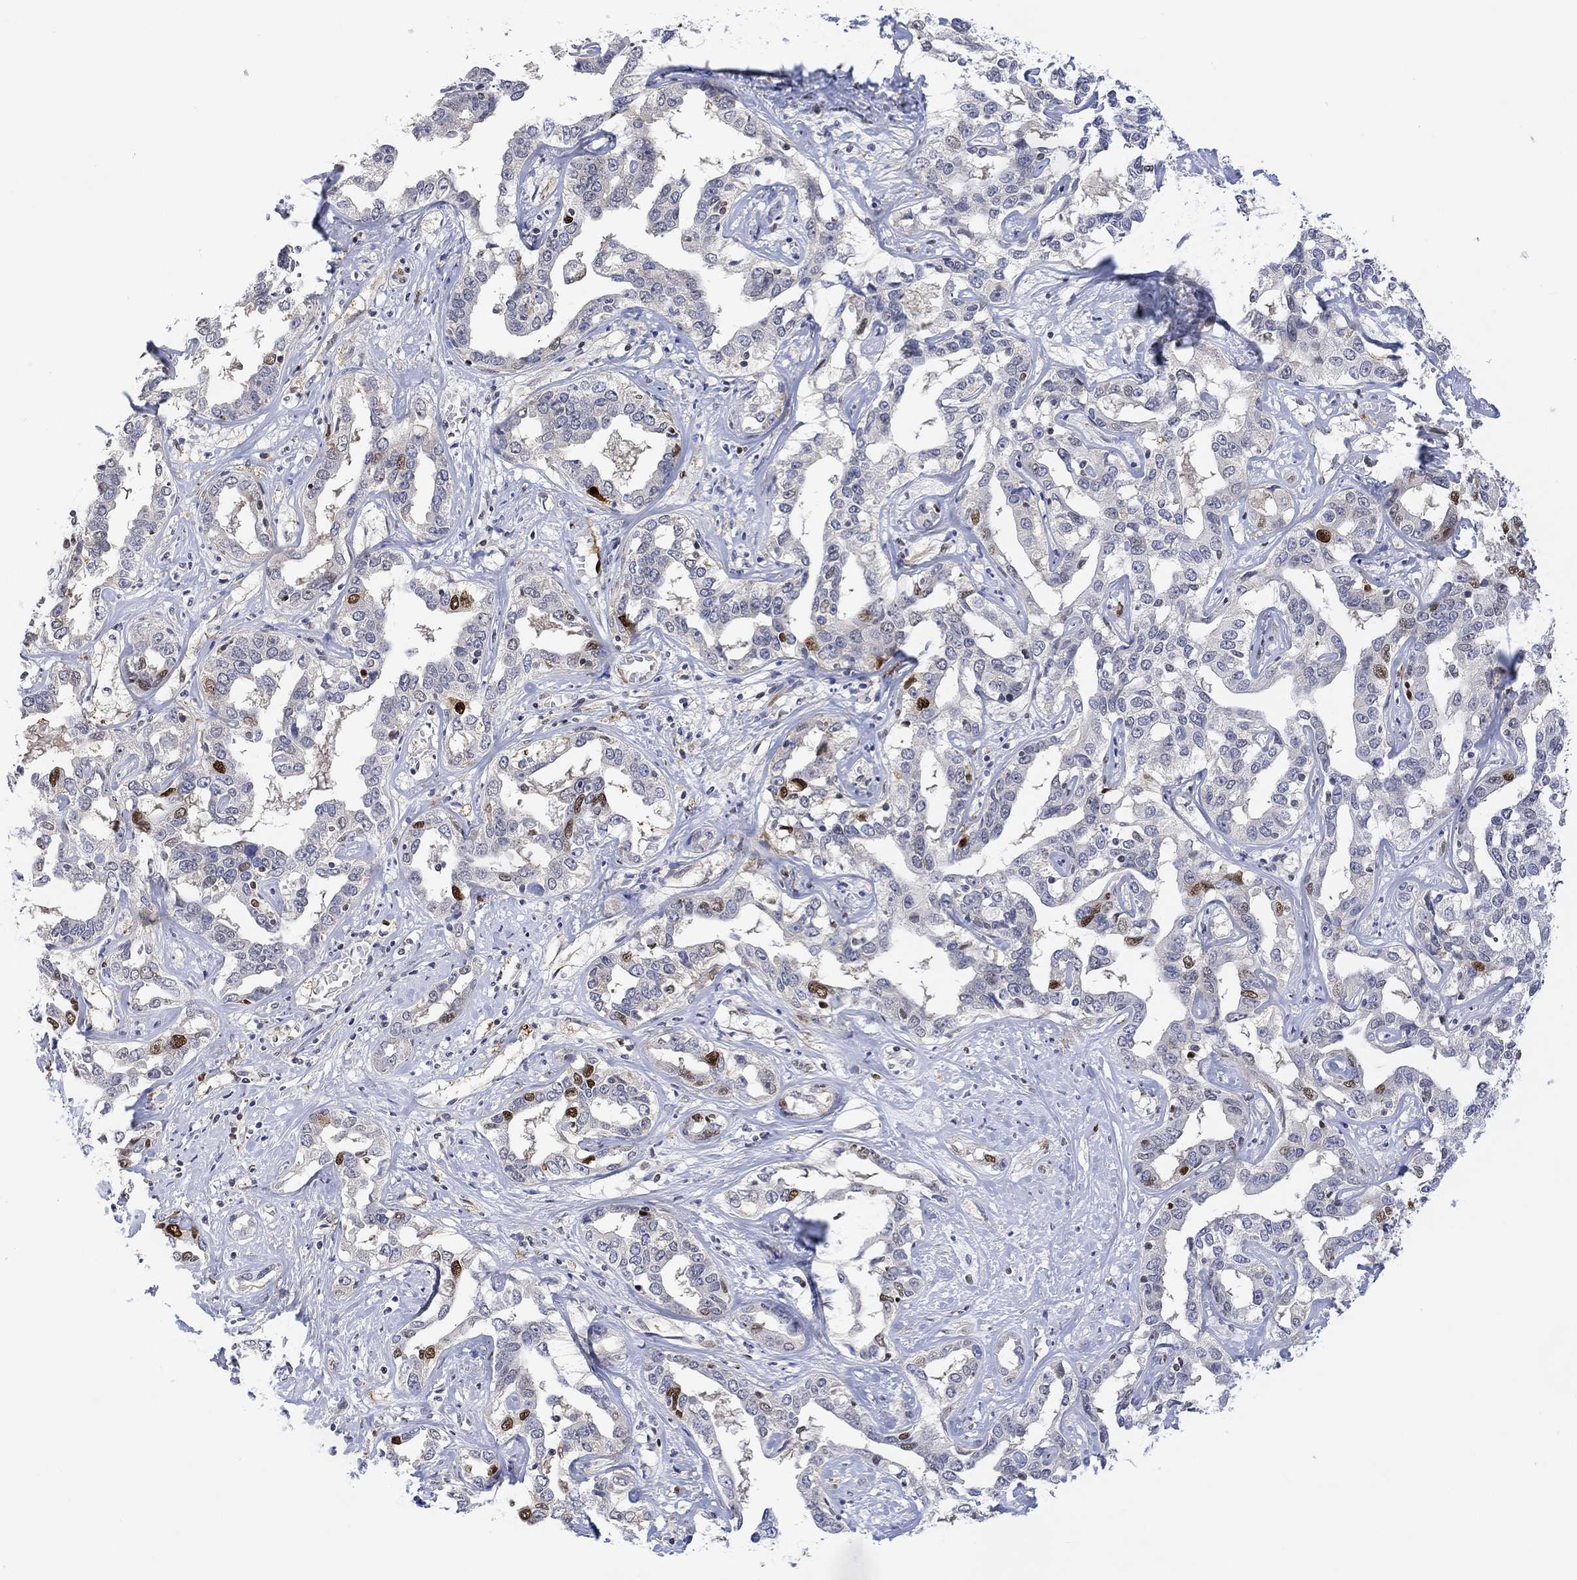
{"staining": {"intensity": "strong", "quantity": "<25%", "location": "nuclear"}, "tissue": "liver cancer", "cell_type": "Tumor cells", "image_type": "cancer", "snomed": [{"axis": "morphology", "description": "Cholangiocarcinoma"}, {"axis": "topography", "description": "Liver"}], "caption": "Cholangiocarcinoma (liver) was stained to show a protein in brown. There is medium levels of strong nuclear expression in approximately <25% of tumor cells.", "gene": "RAD54L2", "patient": {"sex": "male", "age": 59}}